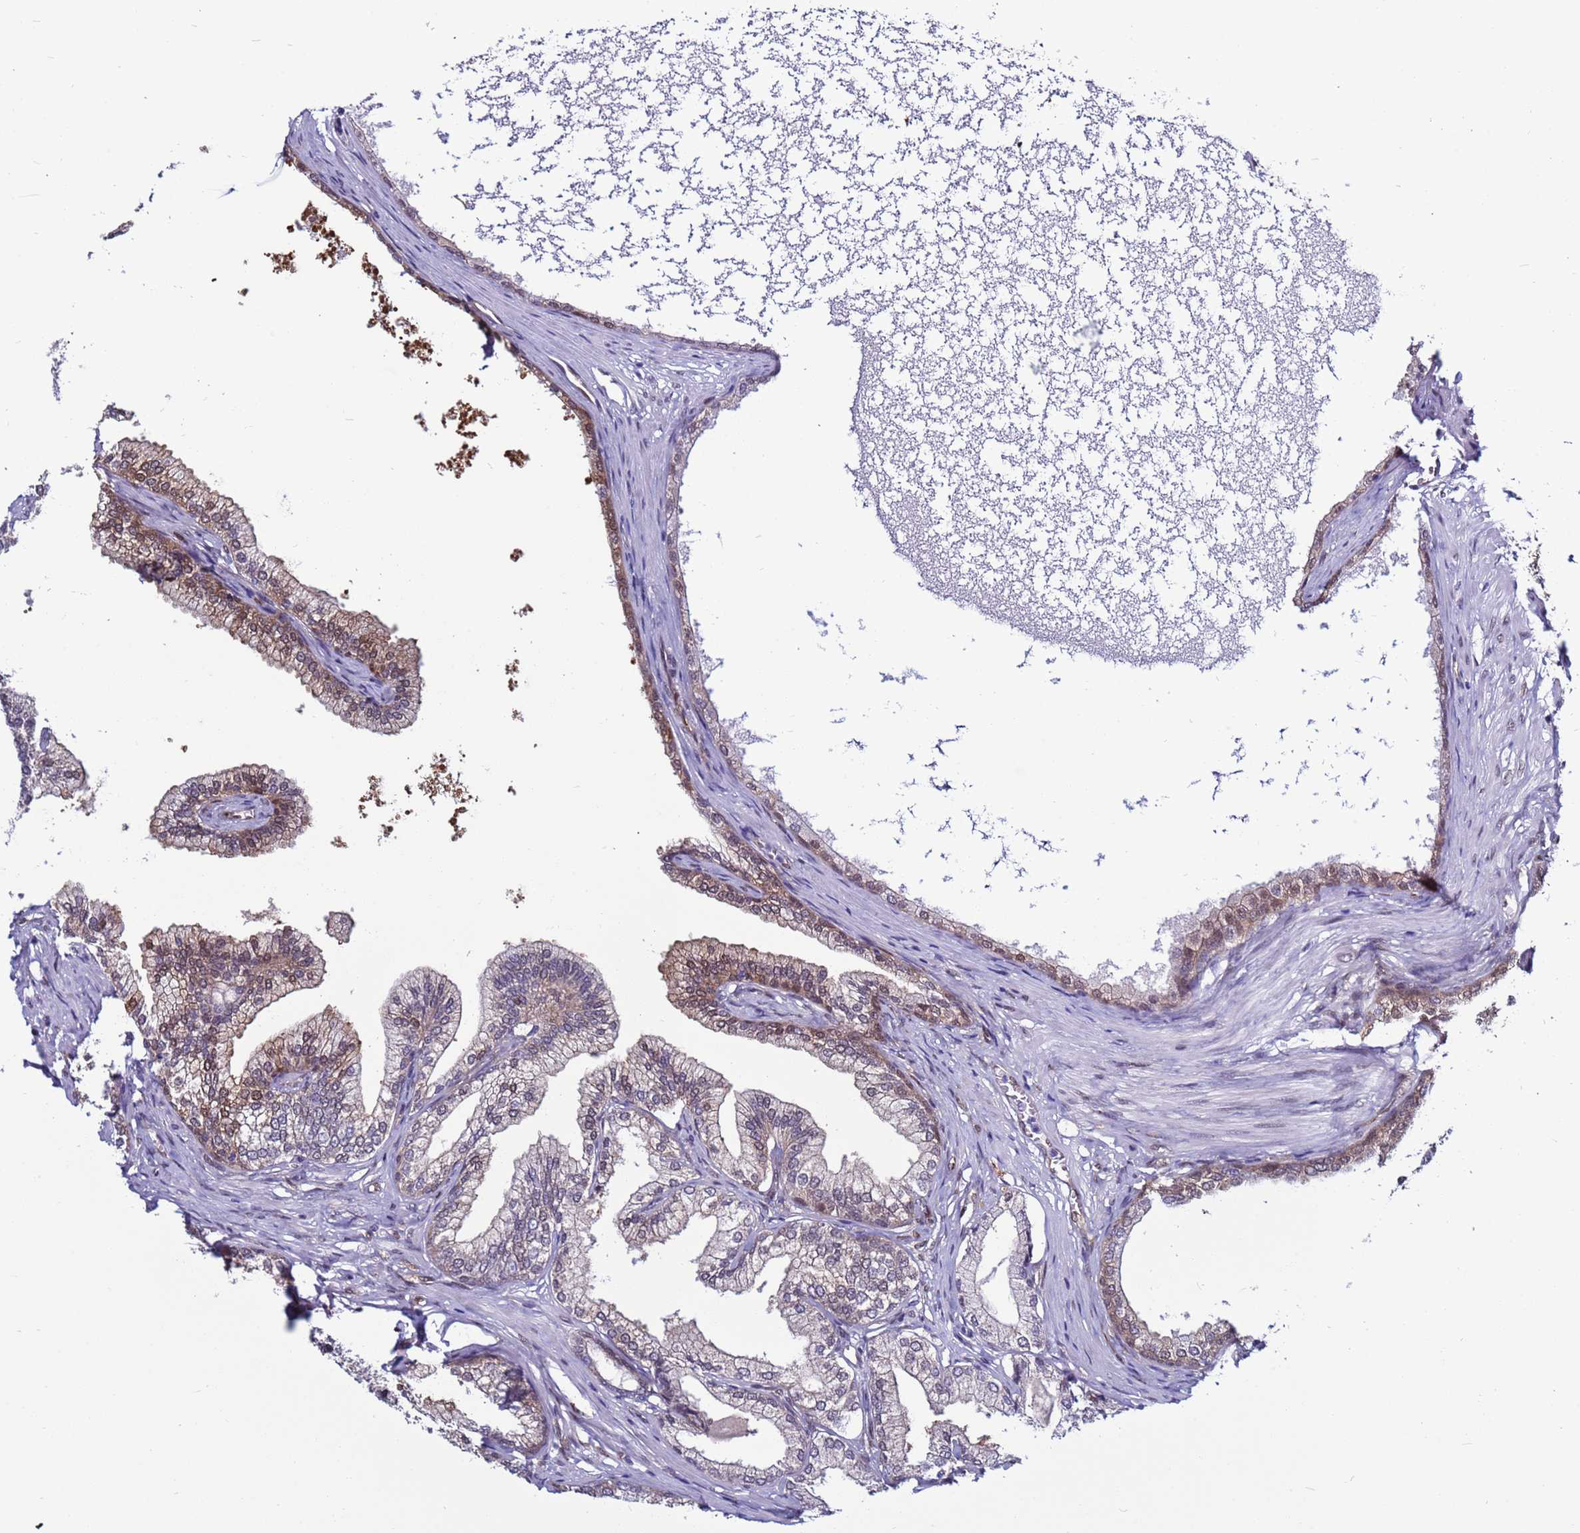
{"staining": {"intensity": "moderate", "quantity": "25%-75%", "location": "cytoplasmic/membranous"}, "tissue": "prostate", "cell_type": "Glandular cells", "image_type": "normal", "snomed": [{"axis": "morphology", "description": "Normal tissue, NOS"}, {"axis": "morphology", "description": "Urothelial carcinoma, Low grade"}, {"axis": "topography", "description": "Urinary bladder"}, {"axis": "topography", "description": "Prostate"}], "caption": "Glandular cells exhibit medium levels of moderate cytoplasmic/membranous staining in approximately 25%-75% of cells in normal human prostate. The protein is stained brown, and the nuclei are stained in blue (DAB IHC with brightfield microscopy, high magnification).", "gene": "TRIM37", "patient": {"sex": "male", "age": 60}}